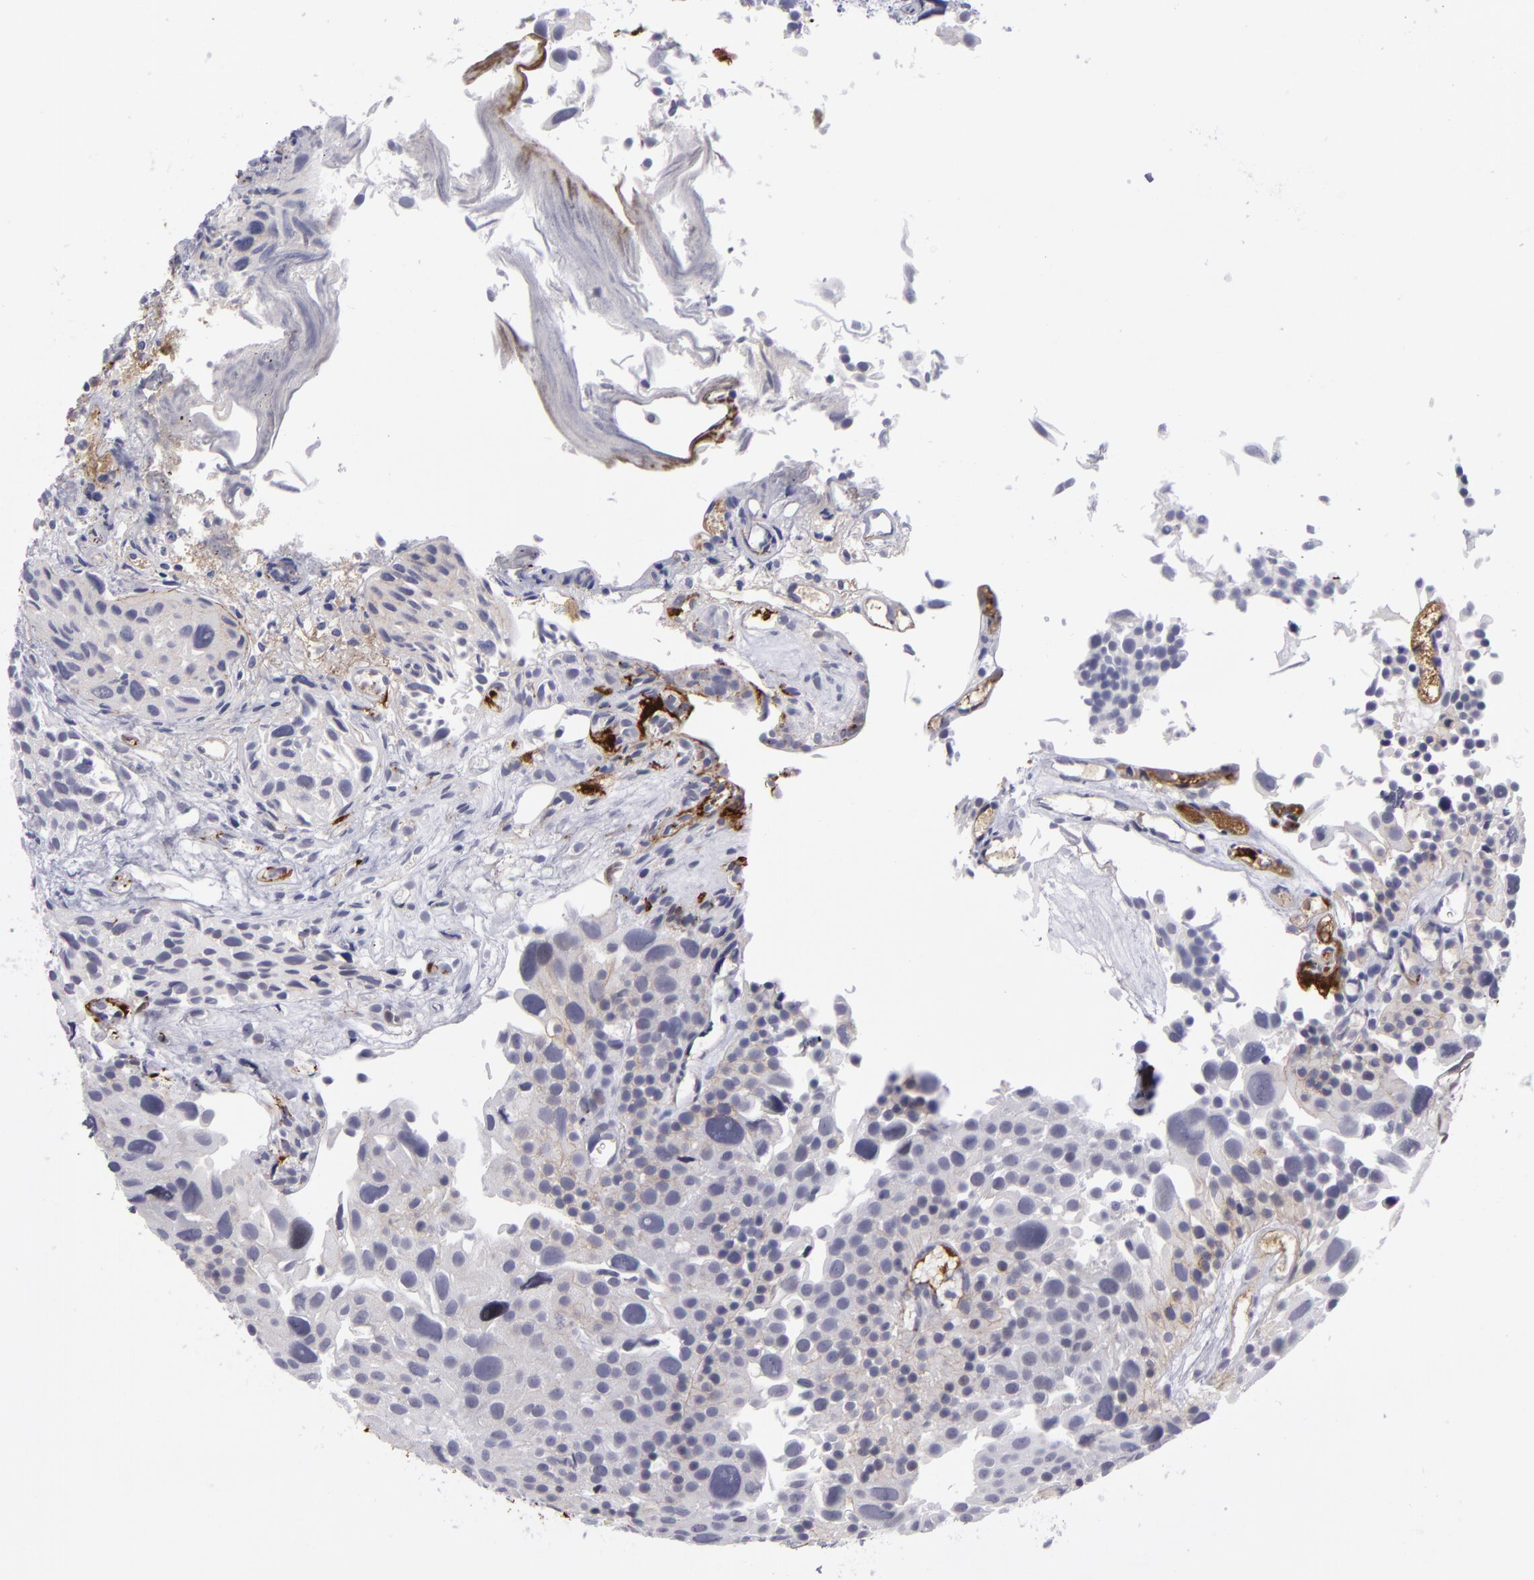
{"staining": {"intensity": "negative", "quantity": "none", "location": "none"}, "tissue": "urothelial cancer", "cell_type": "Tumor cells", "image_type": "cancer", "snomed": [{"axis": "morphology", "description": "Urothelial carcinoma, High grade"}, {"axis": "topography", "description": "Urinary bladder"}], "caption": "The immunohistochemistry (IHC) histopathology image has no significant staining in tumor cells of urothelial cancer tissue.", "gene": "CTNNB1", "patient": {"sex": "female", "age": 78}}